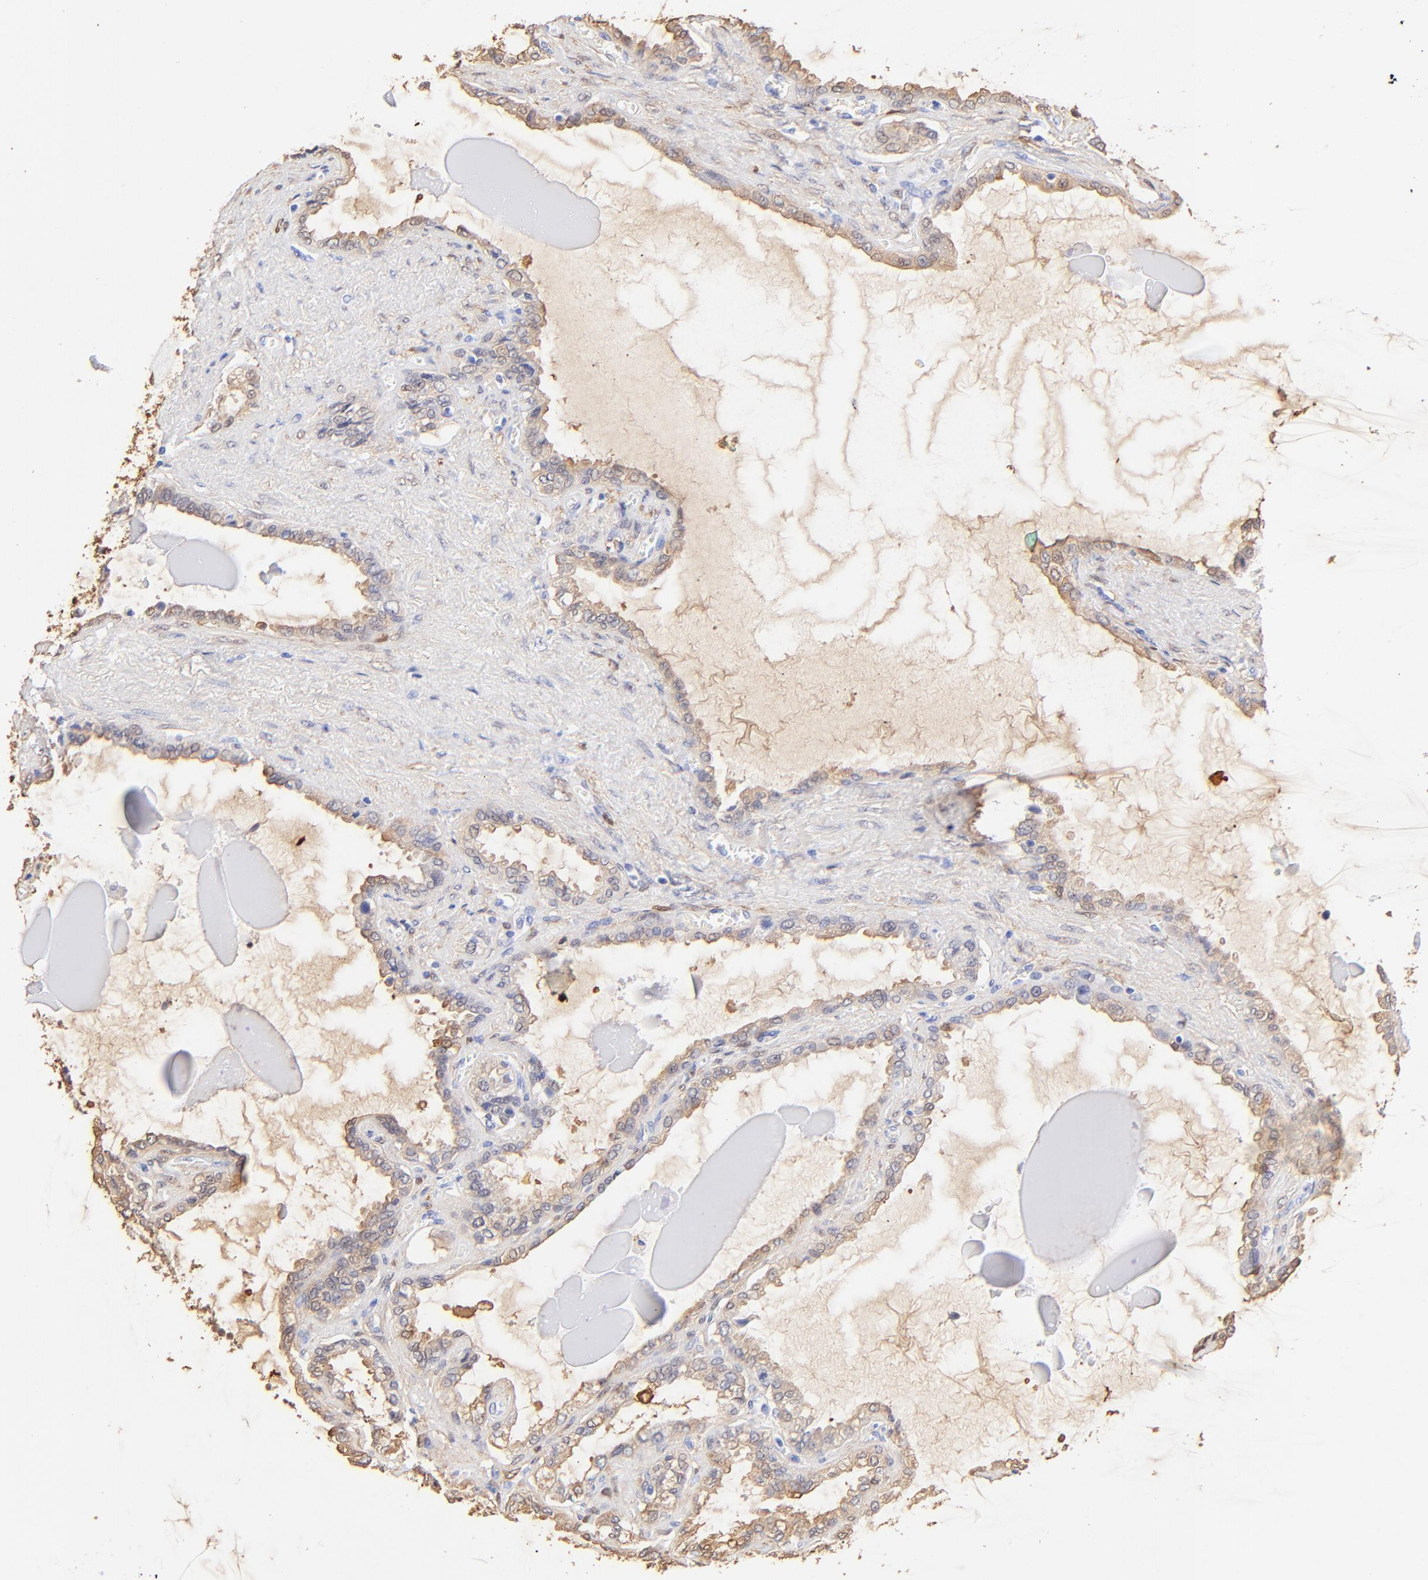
{"staining": {"intensity": "negative", "quantity": "none", "location": "none"}, "tissue": "seminal vesicle", "cell_type": "Glandular cells", "image_type": "normal", "snomed": [{"axis": "morphology", "description": "Normal tissue, NOS"}, {"axis": "morphology", "description": "Inflammation, NOS"}, {"axis": "topography", "description": "Urinary bladder"}, {"axis": "topography", "description": "Prostate"}, {"axis": "topography", "description": "Seminal veicle"}], "caption": "Micrograph shows no significant protein expression in glandular cells of unremarkable seminal vesicle.", "gene": "ALDH1A1", "patient": {"sex": "male", "age": 82}}